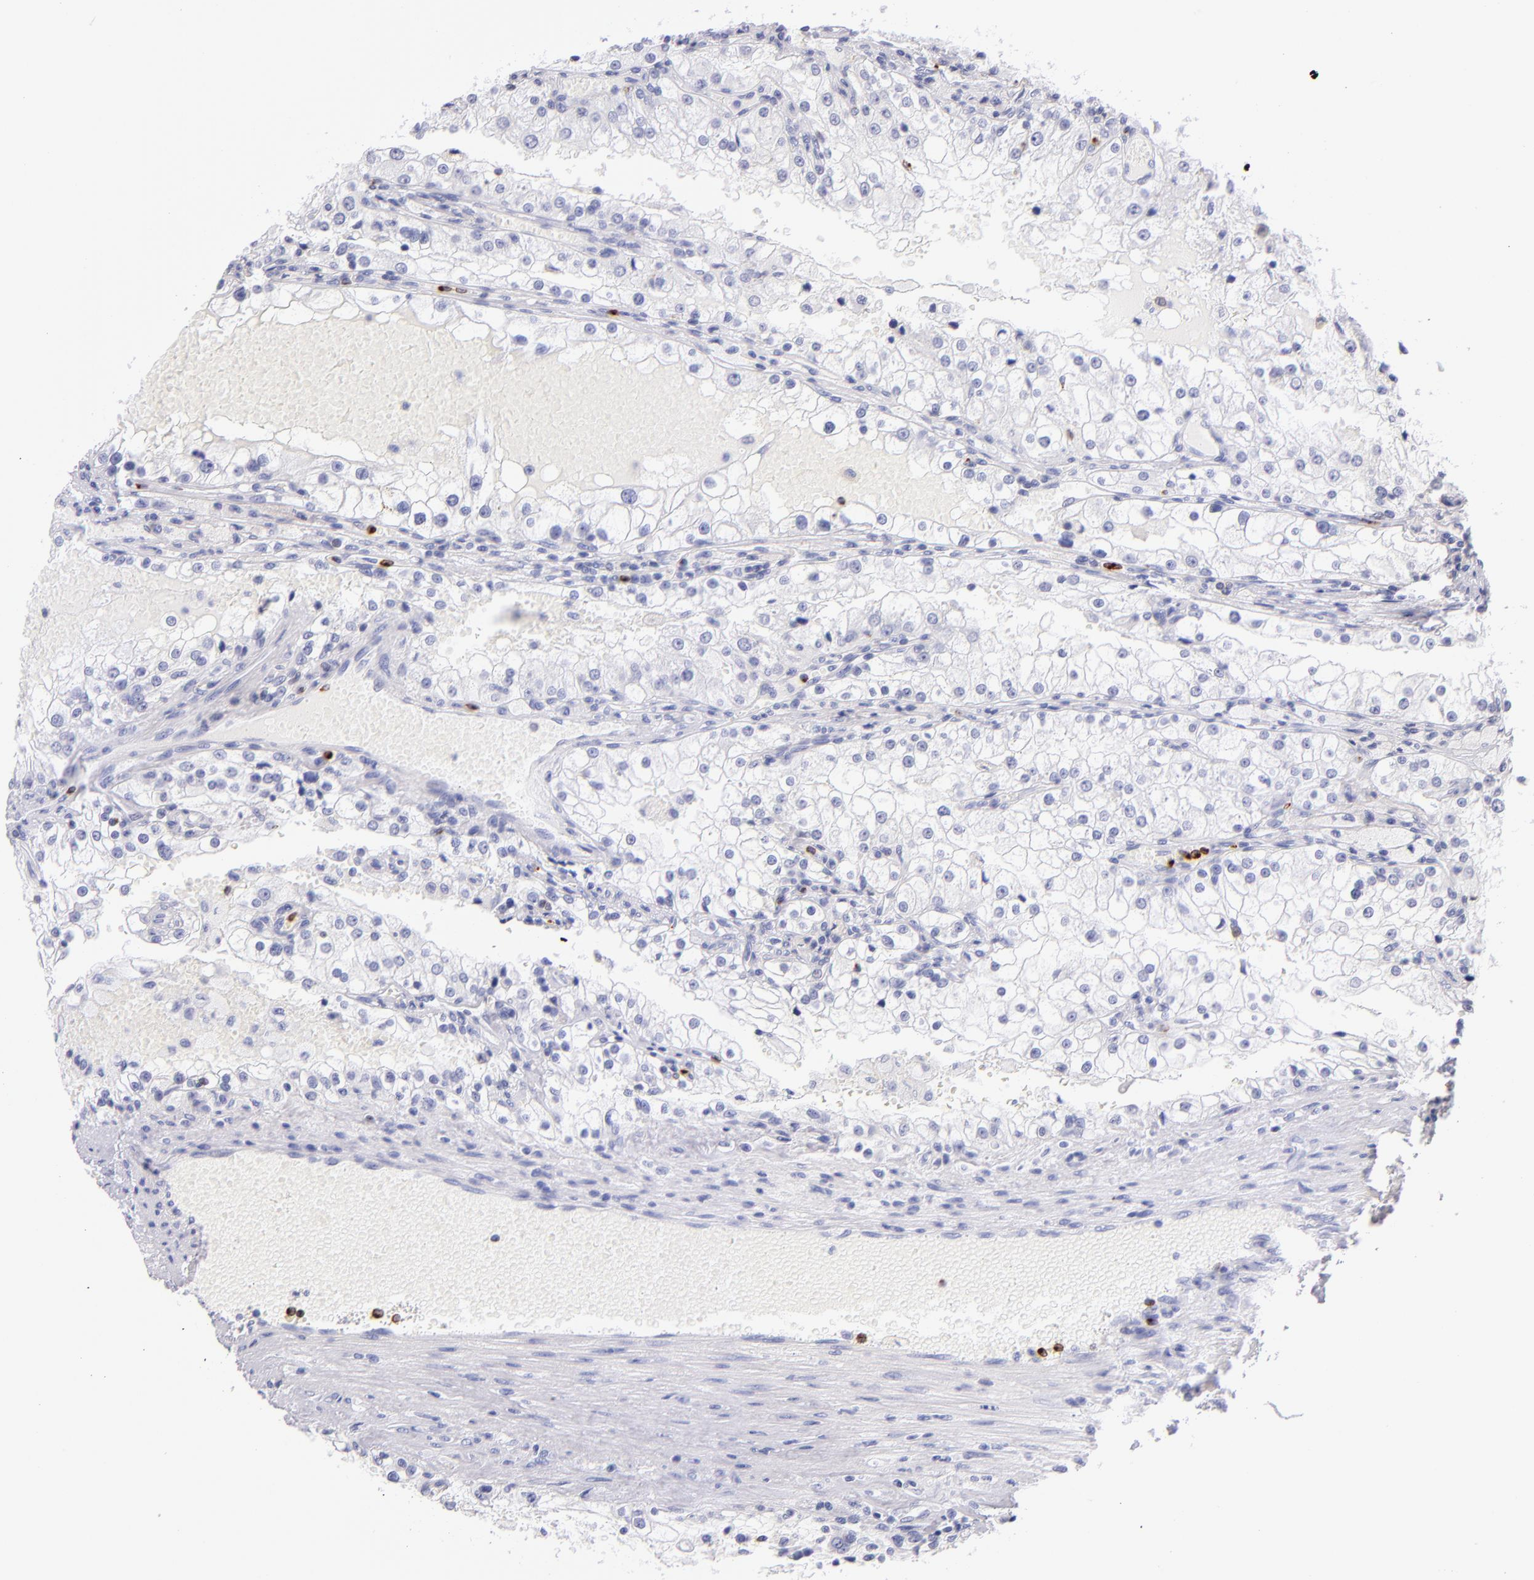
{"staining": {"intensity": "negative", "quantity": "none", "location": "none"}, "tissue": "renal cancer", "cell_type": "Tumor cells", "image_type": "cancer", "snomed": [{"axis": "morphology", "description": "Adenocarcinoma, NOS"}, {"axis": "topography", "description": "Kidney"}], "caption": "The micrograph exhibits no staining of tumor cells in renal cancer (adenocarcinoma). Nuclei are stained in blue.", "gene": "PRF1", "patient": {"sex": "female", "age": 74}}